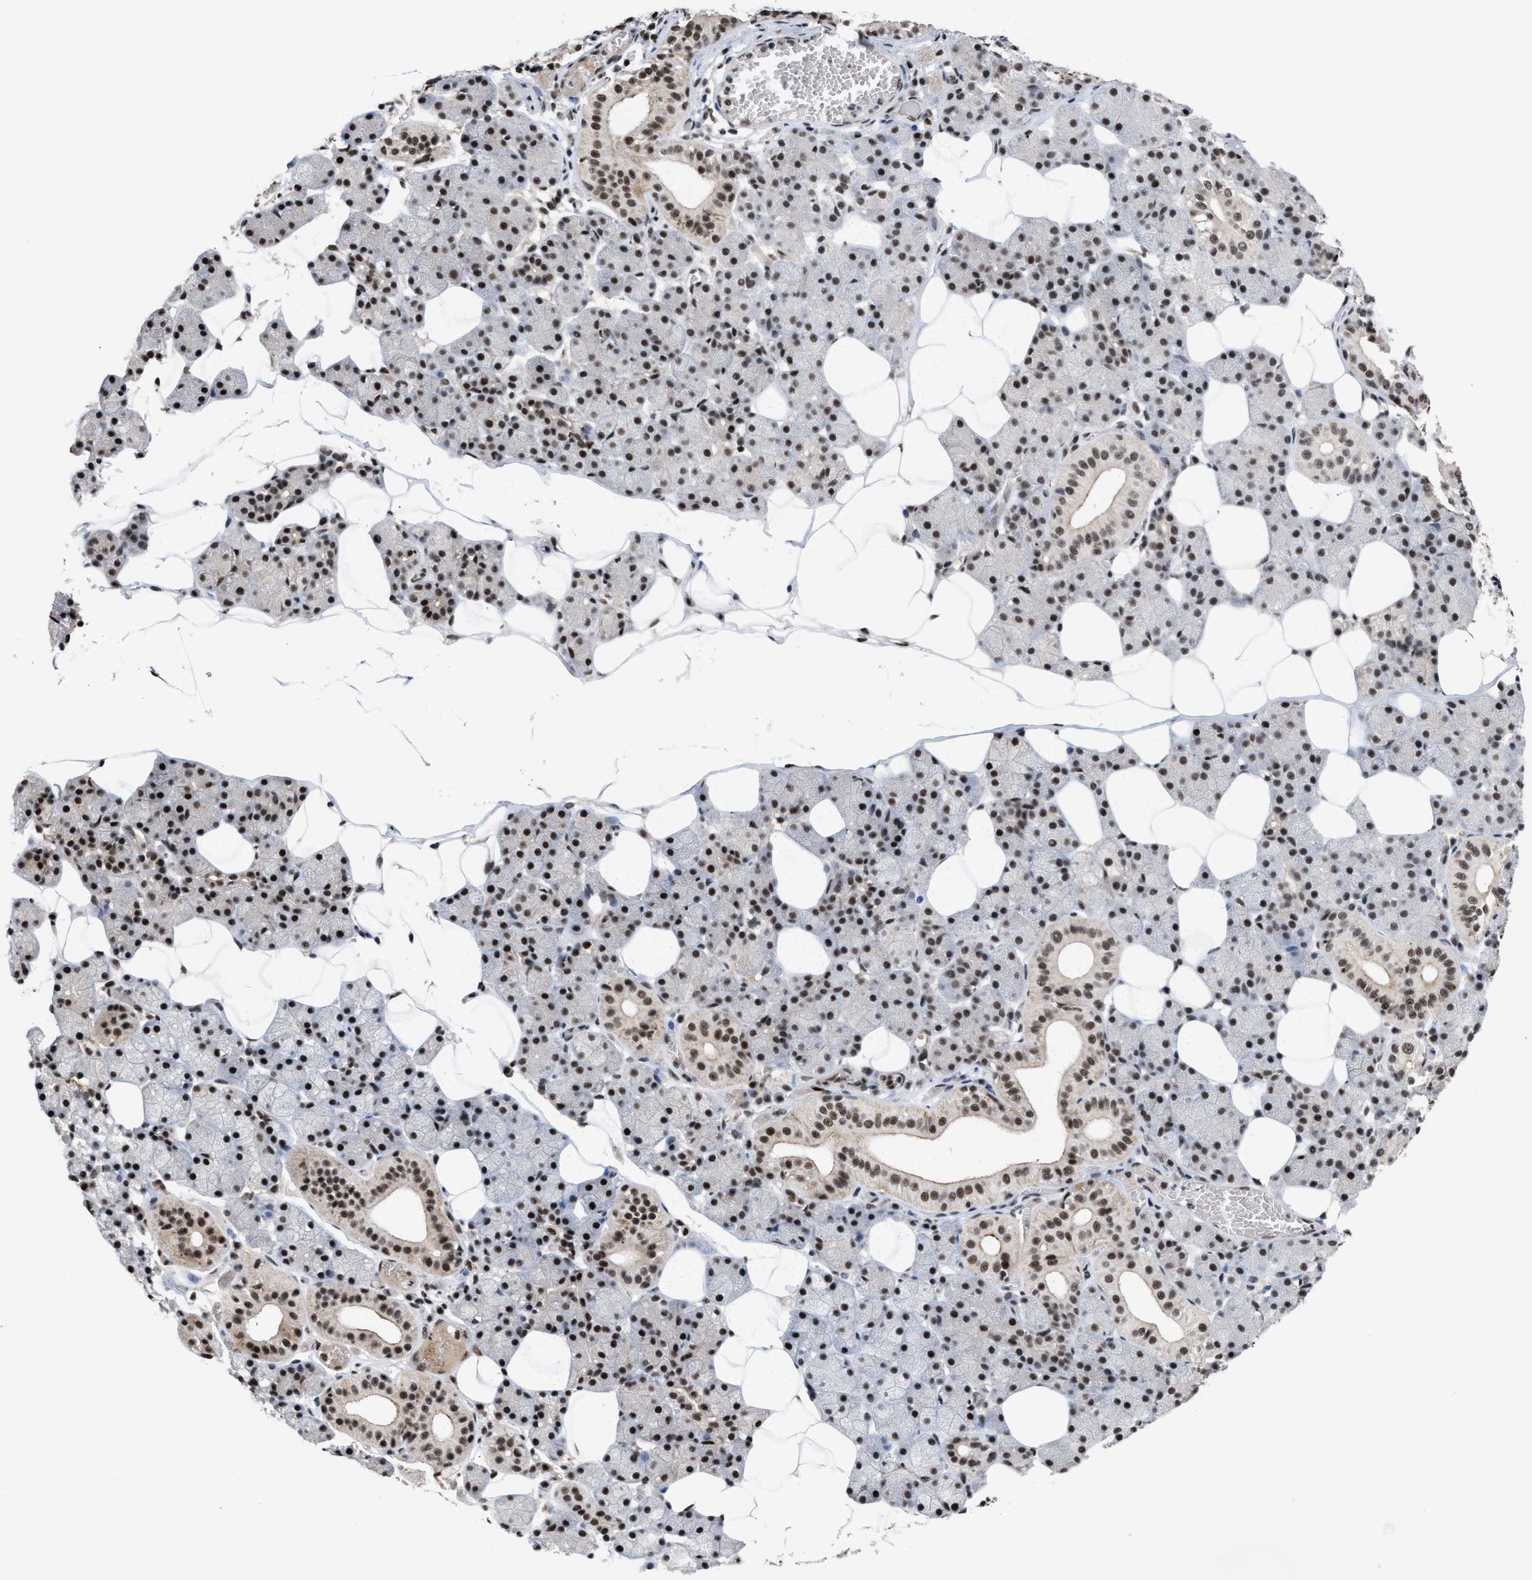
{"staining": {"intensity": "strong", "quantity": "25%-75%", "location": "nuclear"}, "tissue": "salivary gland", "cell_type": "Glandular cells", "image_type": "normal", "snomed": [{"axis": "morphology", "description": "Normal tissue, NOS"}, {"axis": "topography", "description": "Salivary gland"}], "caption": "This is a photomicrograph of immunohistochemistry staining of normal salivary gland, which shows strong positivity in the nuclear of glandular cells.", "gene": "EIF4A3", "patient": {"sex": "female", "age": 33}}